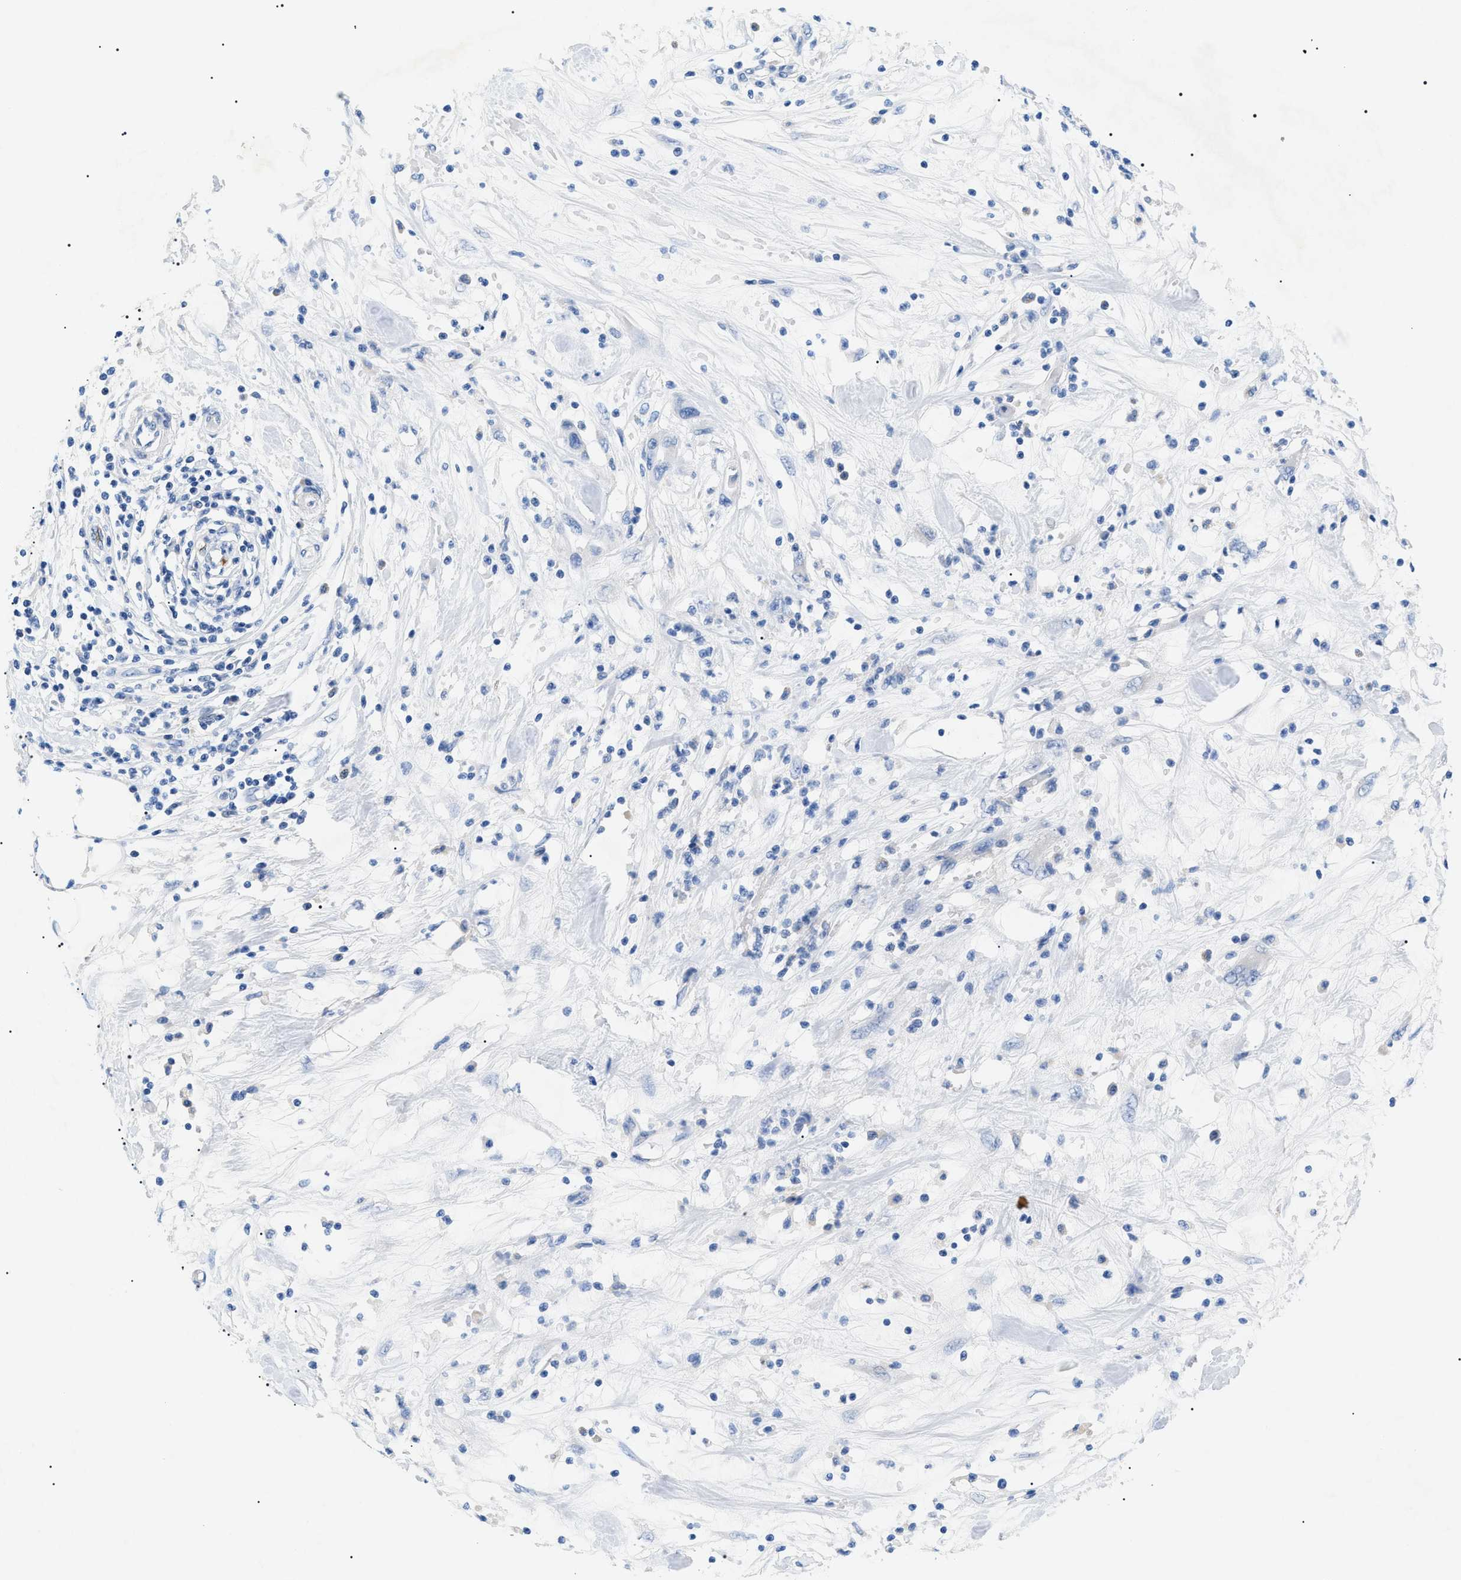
{"staining": {"intensity": "negative", "quantity": "none", "location": "none"}, "tissue": "pancreatic cancer", "cell_type": "Tumor cells", "image_type": "cancer", "snomed": [{"axis": "morphology", "description": "Adenocarcinoma, NOS"}, {"axis": "topography", "description": "Pancreas"}], "caption": "Pancreatic cancer (adenocarcinoma) was stained to show a protein in brown. There is no significant positivity in tumor cells.", "gene": "ACKR1", "patient": {"sex": "female", "age": 57}}